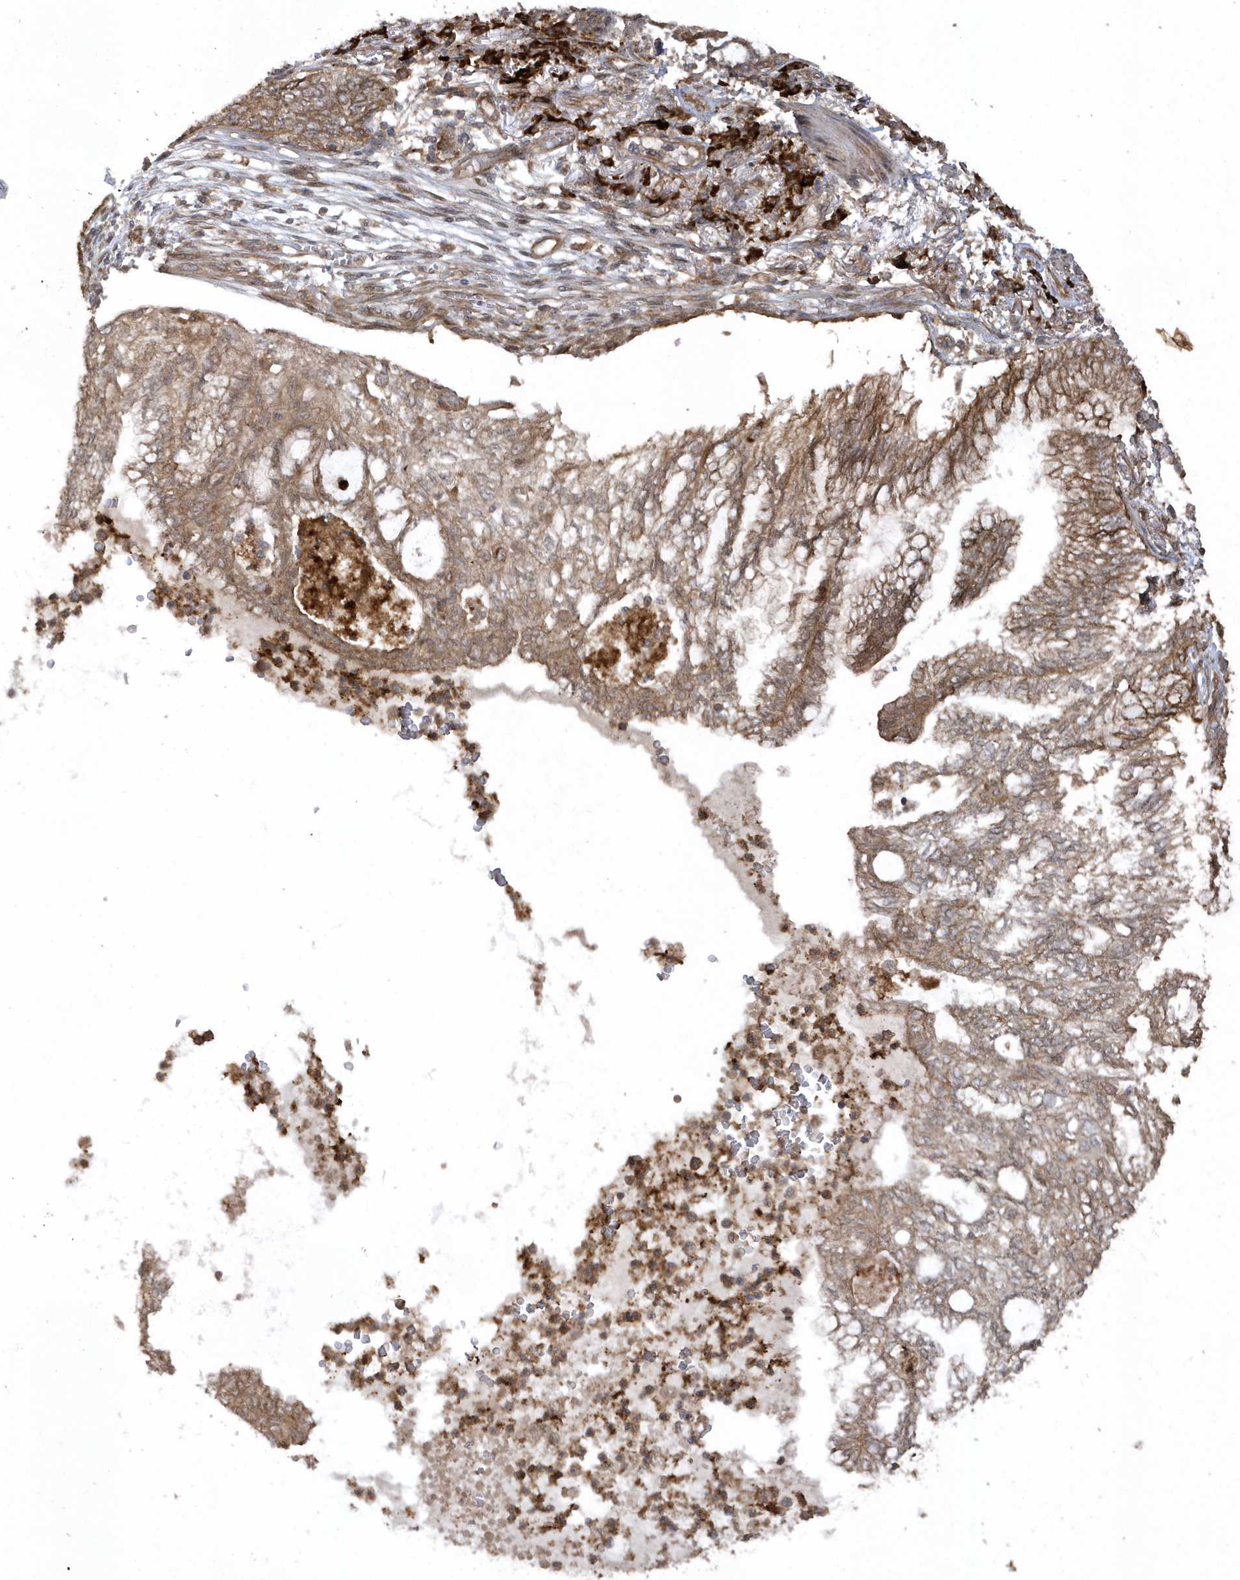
{"staining": {"intensity": "moderate", "quantity": ">75%", "location": "cytoplasmic/membranous"}, "tissue": "lung cancer", "cell_type": "Tumor cells", "image_type": "cancer", "snomed": [{"axis": "morphology", "description": "Adenocarcinoma, NOS"}, {"axis": "topography", "description": "Lung"}], "caption": "Immunohistochemistry (IHC) image of neoplastic tissue: human adenocarcinoma (lung) stained using immunohistochemistry demonstrates medium levels of moderate protein expression localized specifically in the cytoplasmic/membranous of tumor cells, appearing as a cytoplasmic/membranous brown color.", "gene": "HERPUD1", "patient": {"sex": "female", "age": 70}}